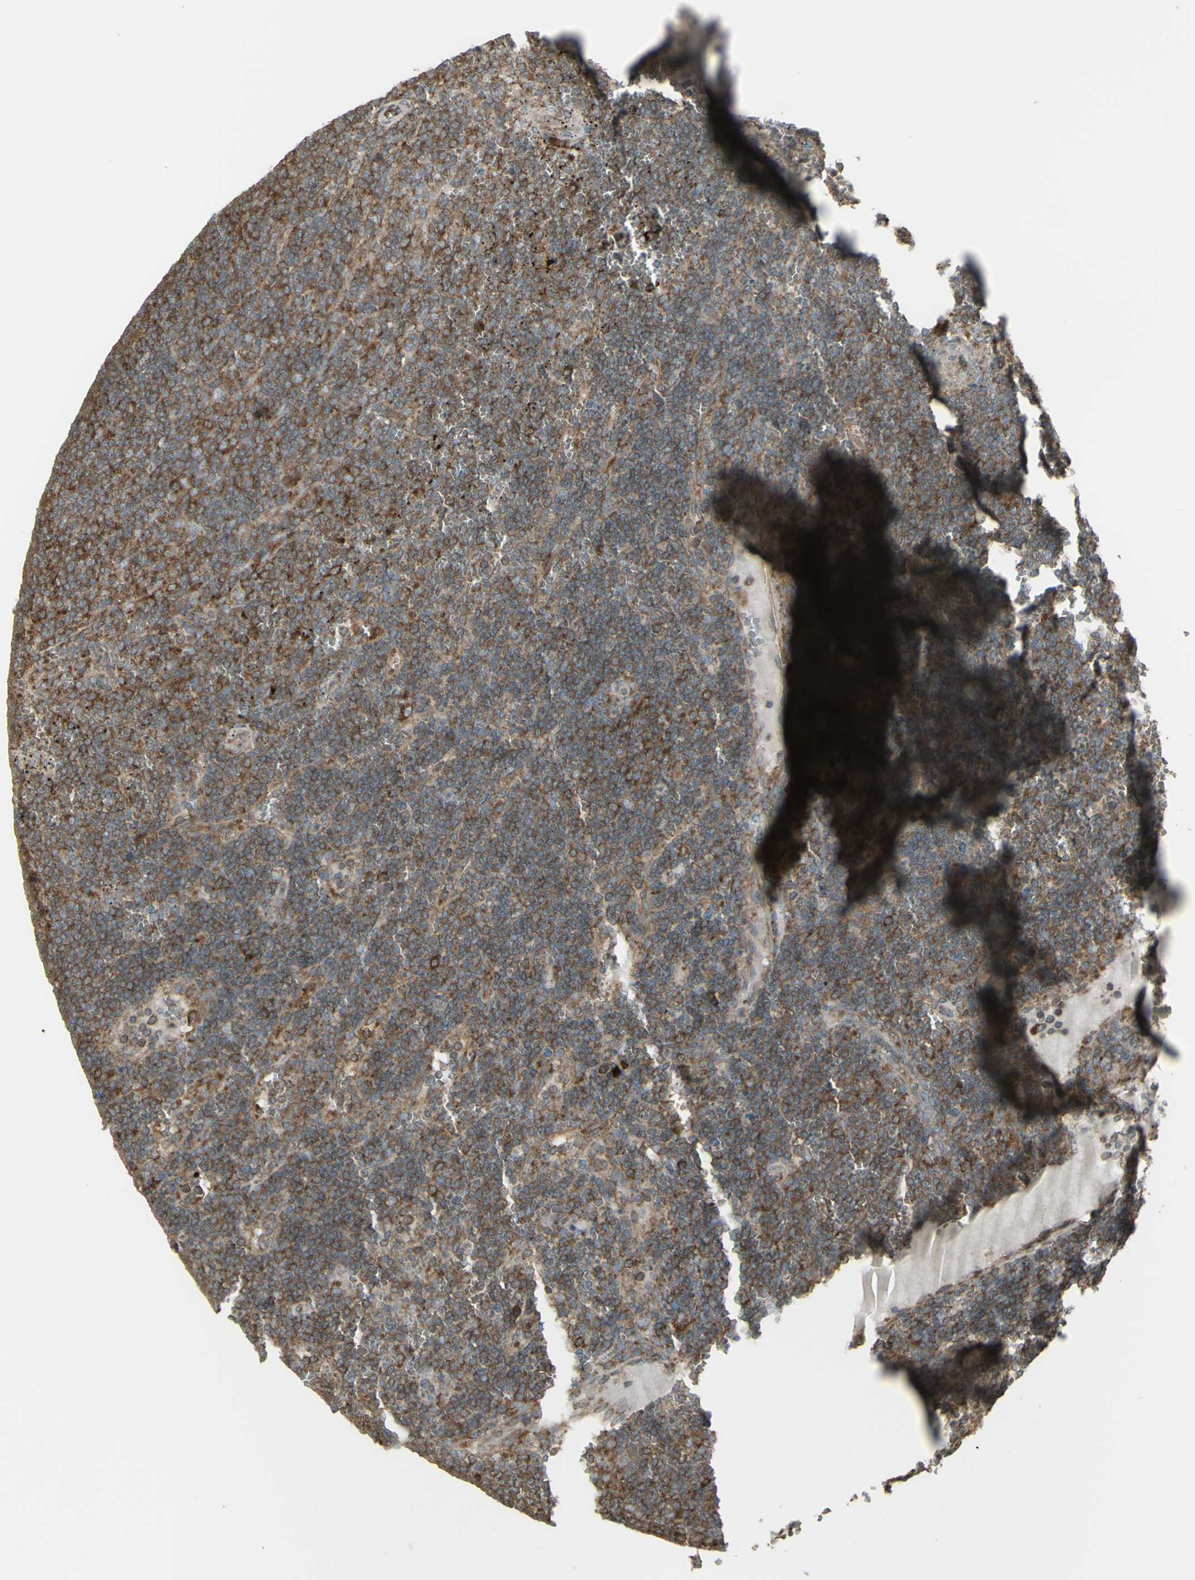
{"staining": {"intensity": "moderate", "quantity": "25%-75%", "location": "cytoplasmic/membranous"}, "tissue": "lymphoma", "cell_type": "Tumor cells", "image_type": "cancer", "snomed": [{"axis": "morphology", "description": "Malignant lymphoma, non-Hodgkin's type, Low grade"}, {"axis": "topography", "description": "Spleen"}], "caption": "This histopathology image demonstrates lymphoma stained with immunohistochemistry to label a protein in brown. The cytoplasmic/membranous of tumor cells show moderate positivity for the protein. Nuclei are counter-stained blue.", "gene": "FKBP3", "patient": {"sex": "female", "age": 50}}